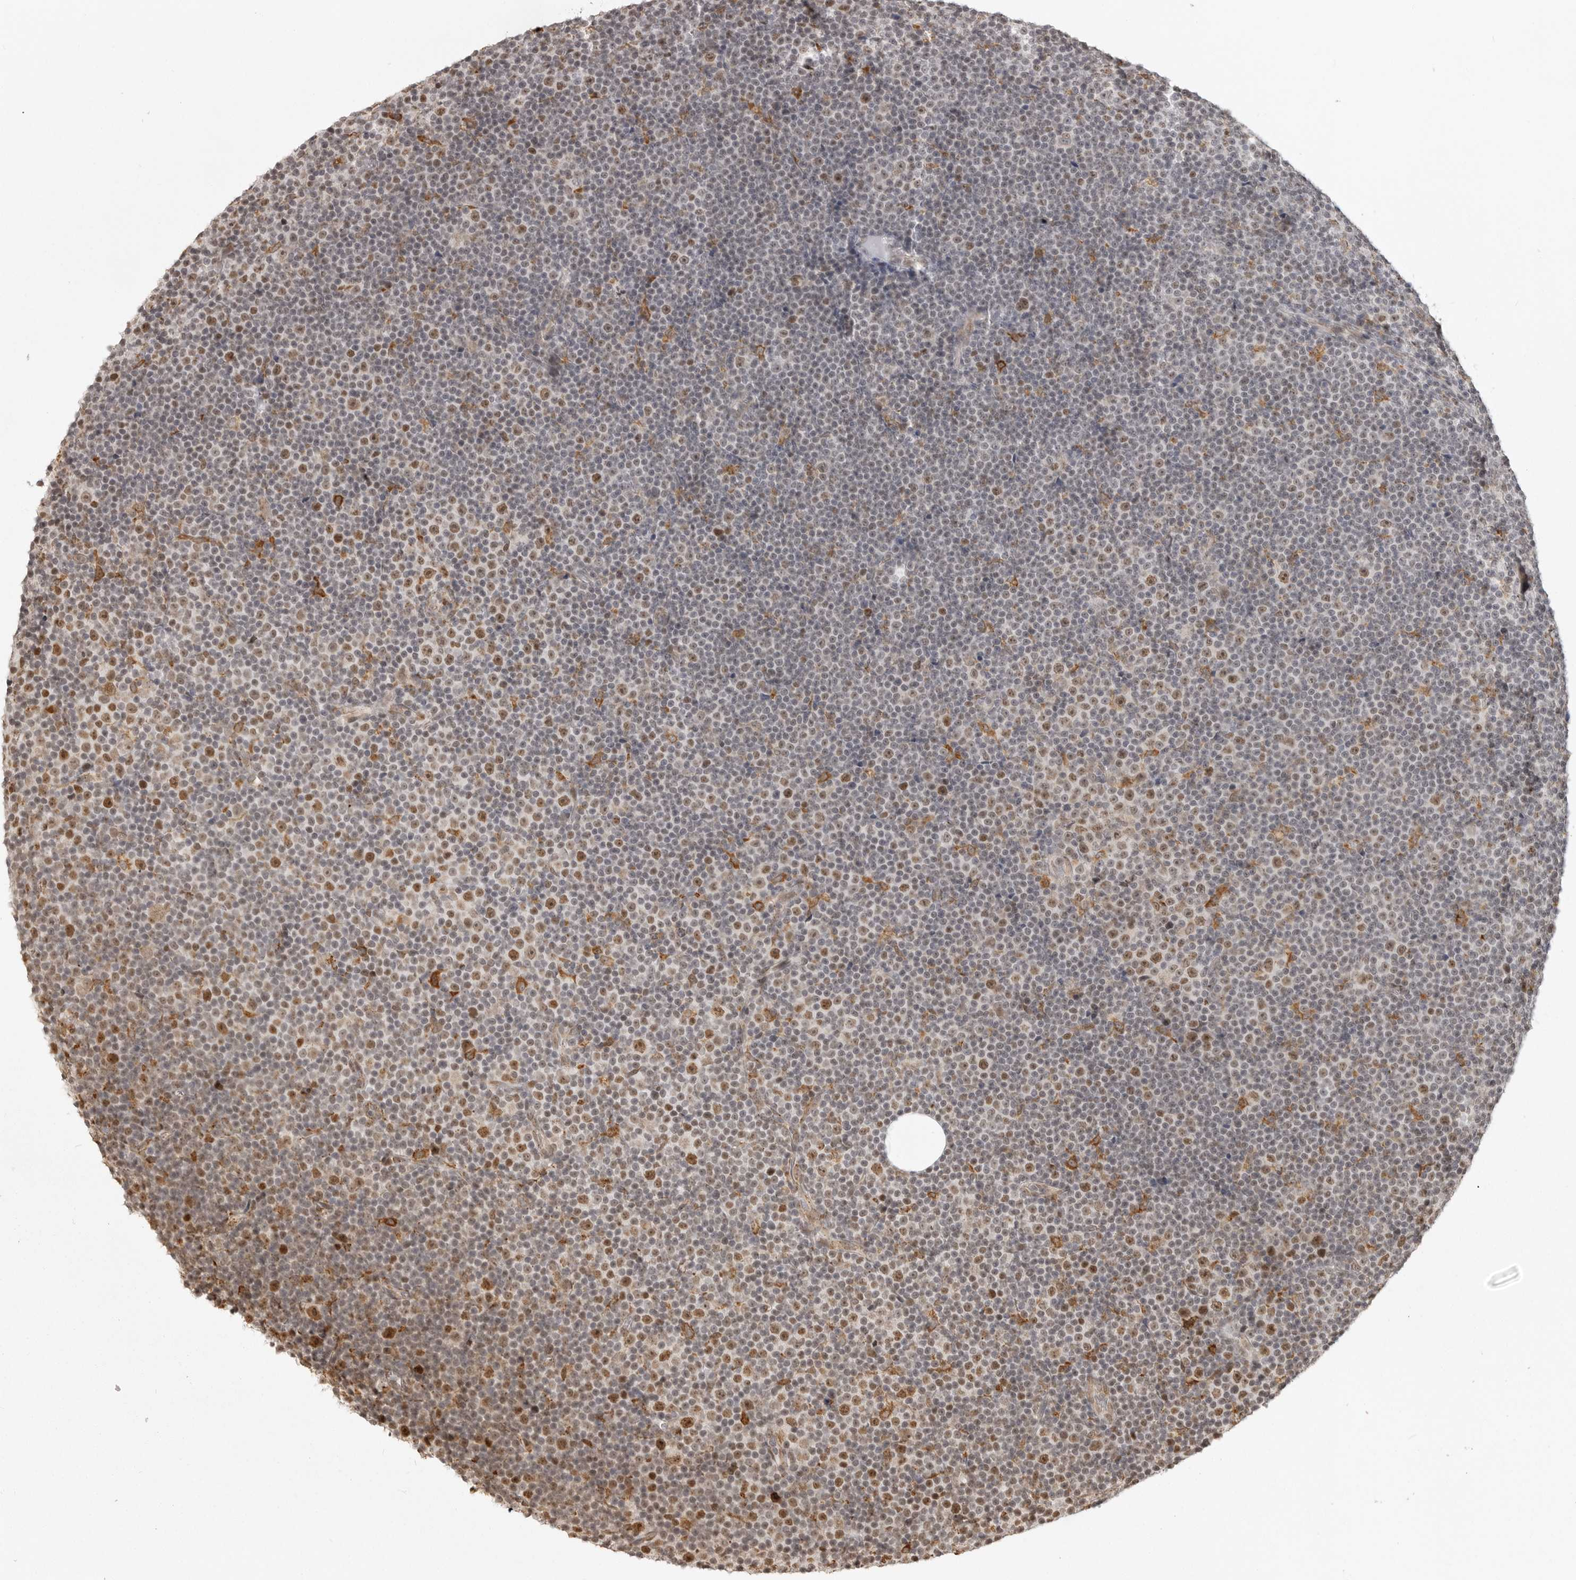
{"staining": {"intensity": "moderate", "quantity": "<25%", "location": "nuclear"}, "tissue": "lymphoma", "cell_type": "Tumor cells", "image_type": "cancer", "snomed": [{"axis": "morphology", "description": "Malignant lymphoma, non-Hodgkin's type, Low grade"}, {"axis": "topography", "description": "Lymph node"}], "caption": "Human lymphoma stained with a brown dye demonstrates moderate nuclear positive staining in approximately <25% of tumor cells.", "gene": "ISG20L2", "patient": {"sex": "female", "age": 67}}